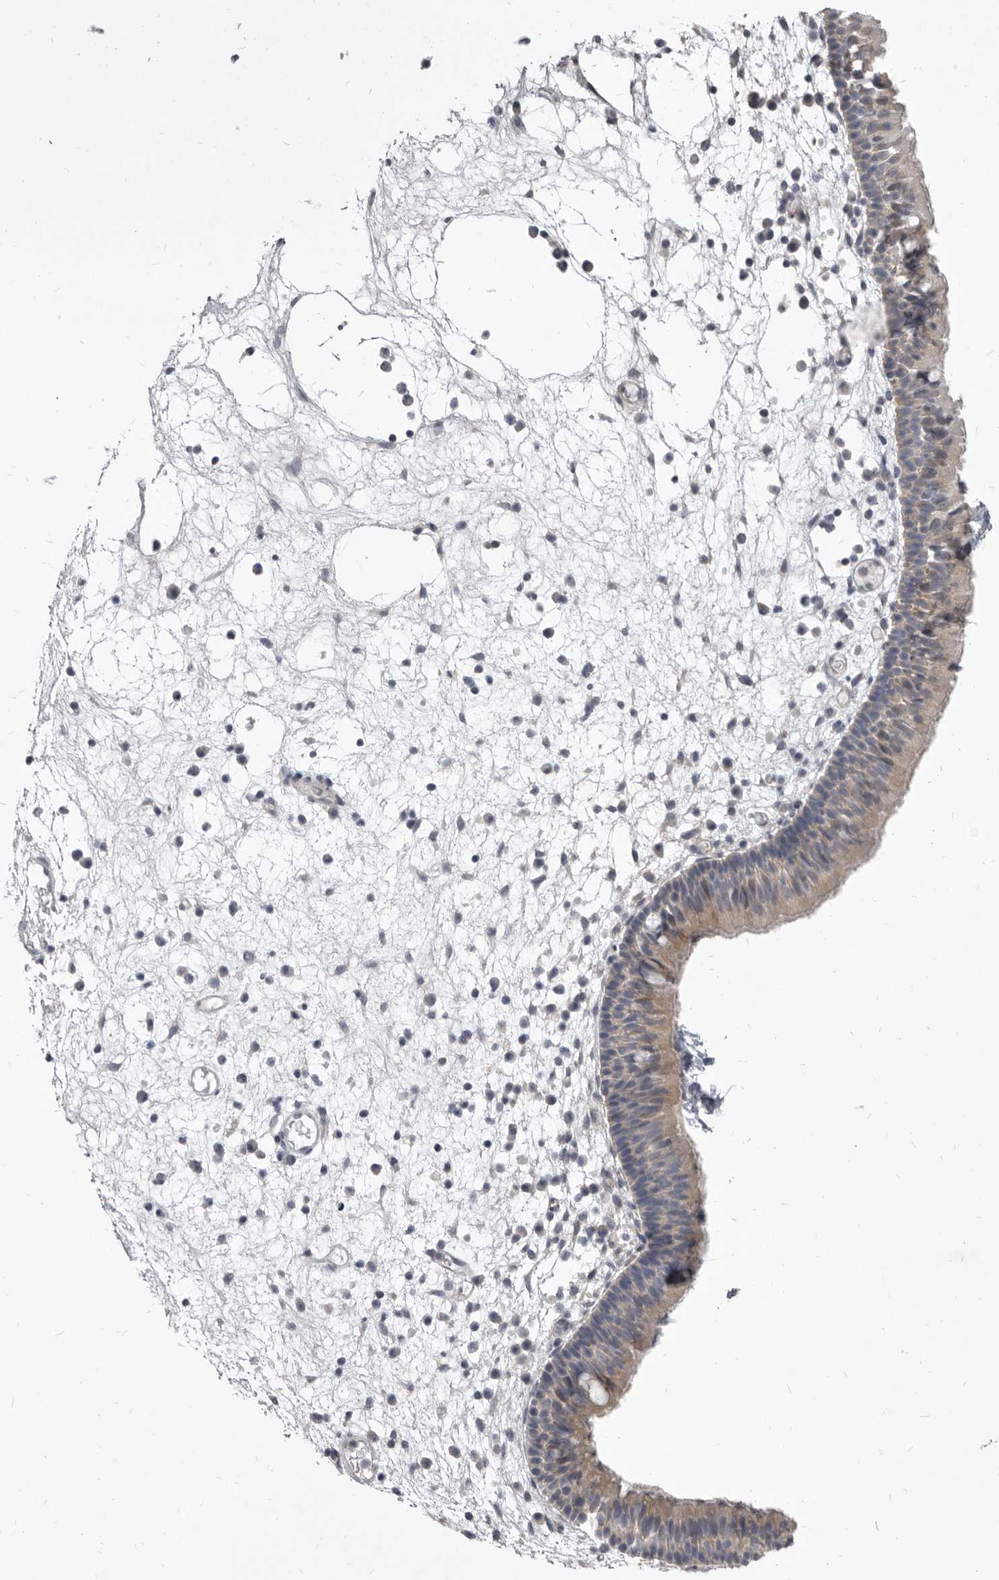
{"staining": {"intensity": "weak", "quantity": "25%-75%", "location": "cytoplasmic/membranous"}, "tissue": "nasopharynx", "cell_type": "Respiratory epithelial cells", "image_type": "normal", "snomed": [{"axis": "morphology", "description": "Normal tissue, NOS"}, {"axis": "morphology", "description": "Inflammation, NOS"}, {"axis": "morphology", "description": "Malignant melanoma, Metastatic site"}, {"axis": "topography", "description": "Nasopharynx"}], "caption": "Immunohistochemistry (IHC) image of unremarkable human nasopharynx stained for a protein (brown), which reveals low levels of weak cytoplasmic/membranous staining in about 25%-75% of respiratory epithelial cells.", "gene": "GSK3B", "patient": {"sex": "male", "age": 70}}